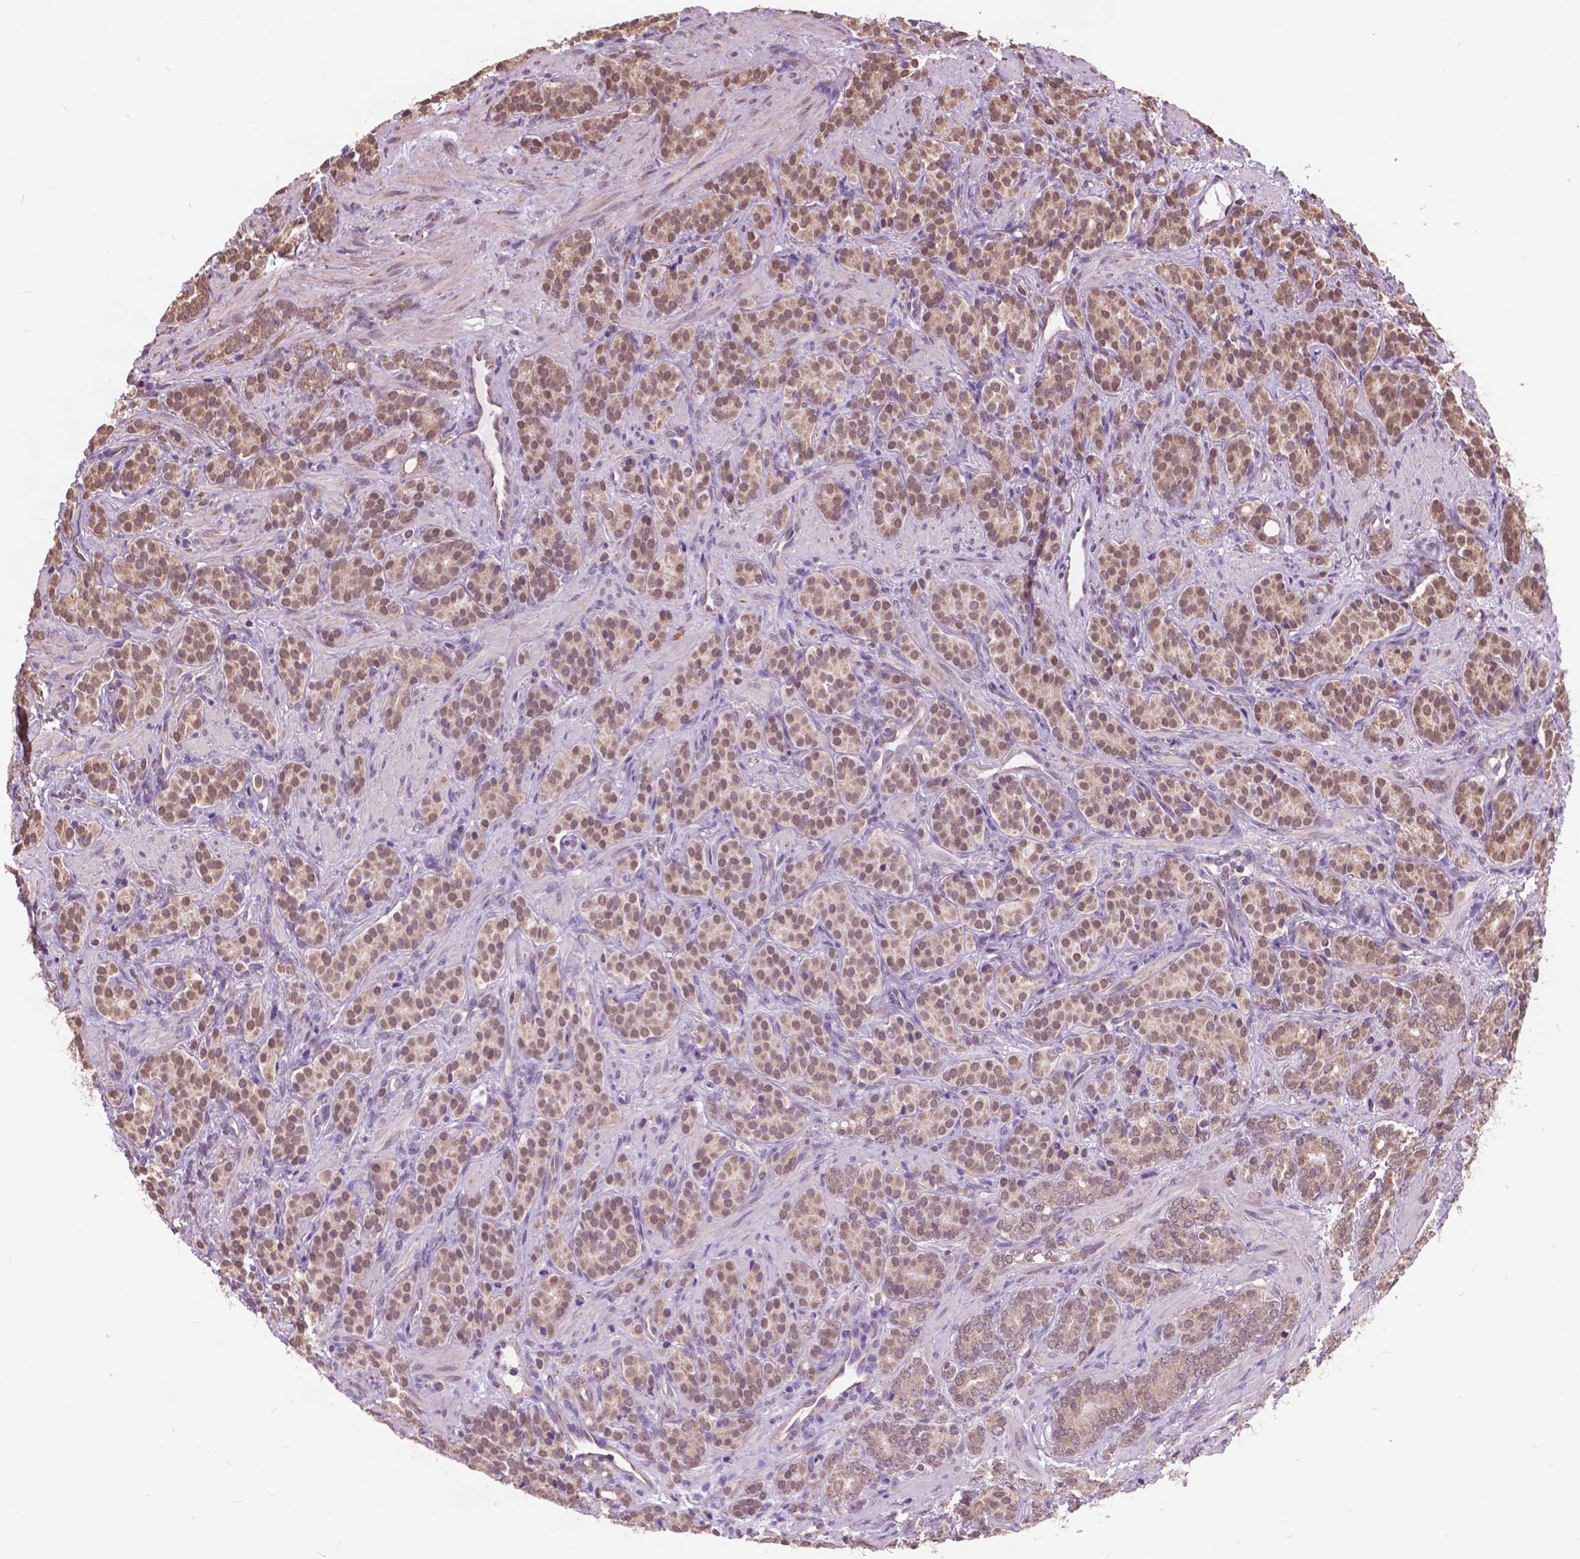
{"staining": {"intensity": "moderate", "quantity": ">75%", "location": "cytoplasmic/membranous,nuclear"}, "tissue": "prostate cancer", "cell_type": "Tumor cells", "image_type": "cancer", "snomed": [{"axis": "morphology", "description": "Adenocarcinoma, High grade"}, {"axis": "topography", "description": "Prostate"}], "caption": "Immunohistochemical staining of prostate adenocarcinoma (high-grade) reveals moderate cytoplasmic/membranous and nuclear protein positivity in approximately >75% of tumor cells.", "gene": "SCOC", "patient": {"sex": "male", "age": 84}}